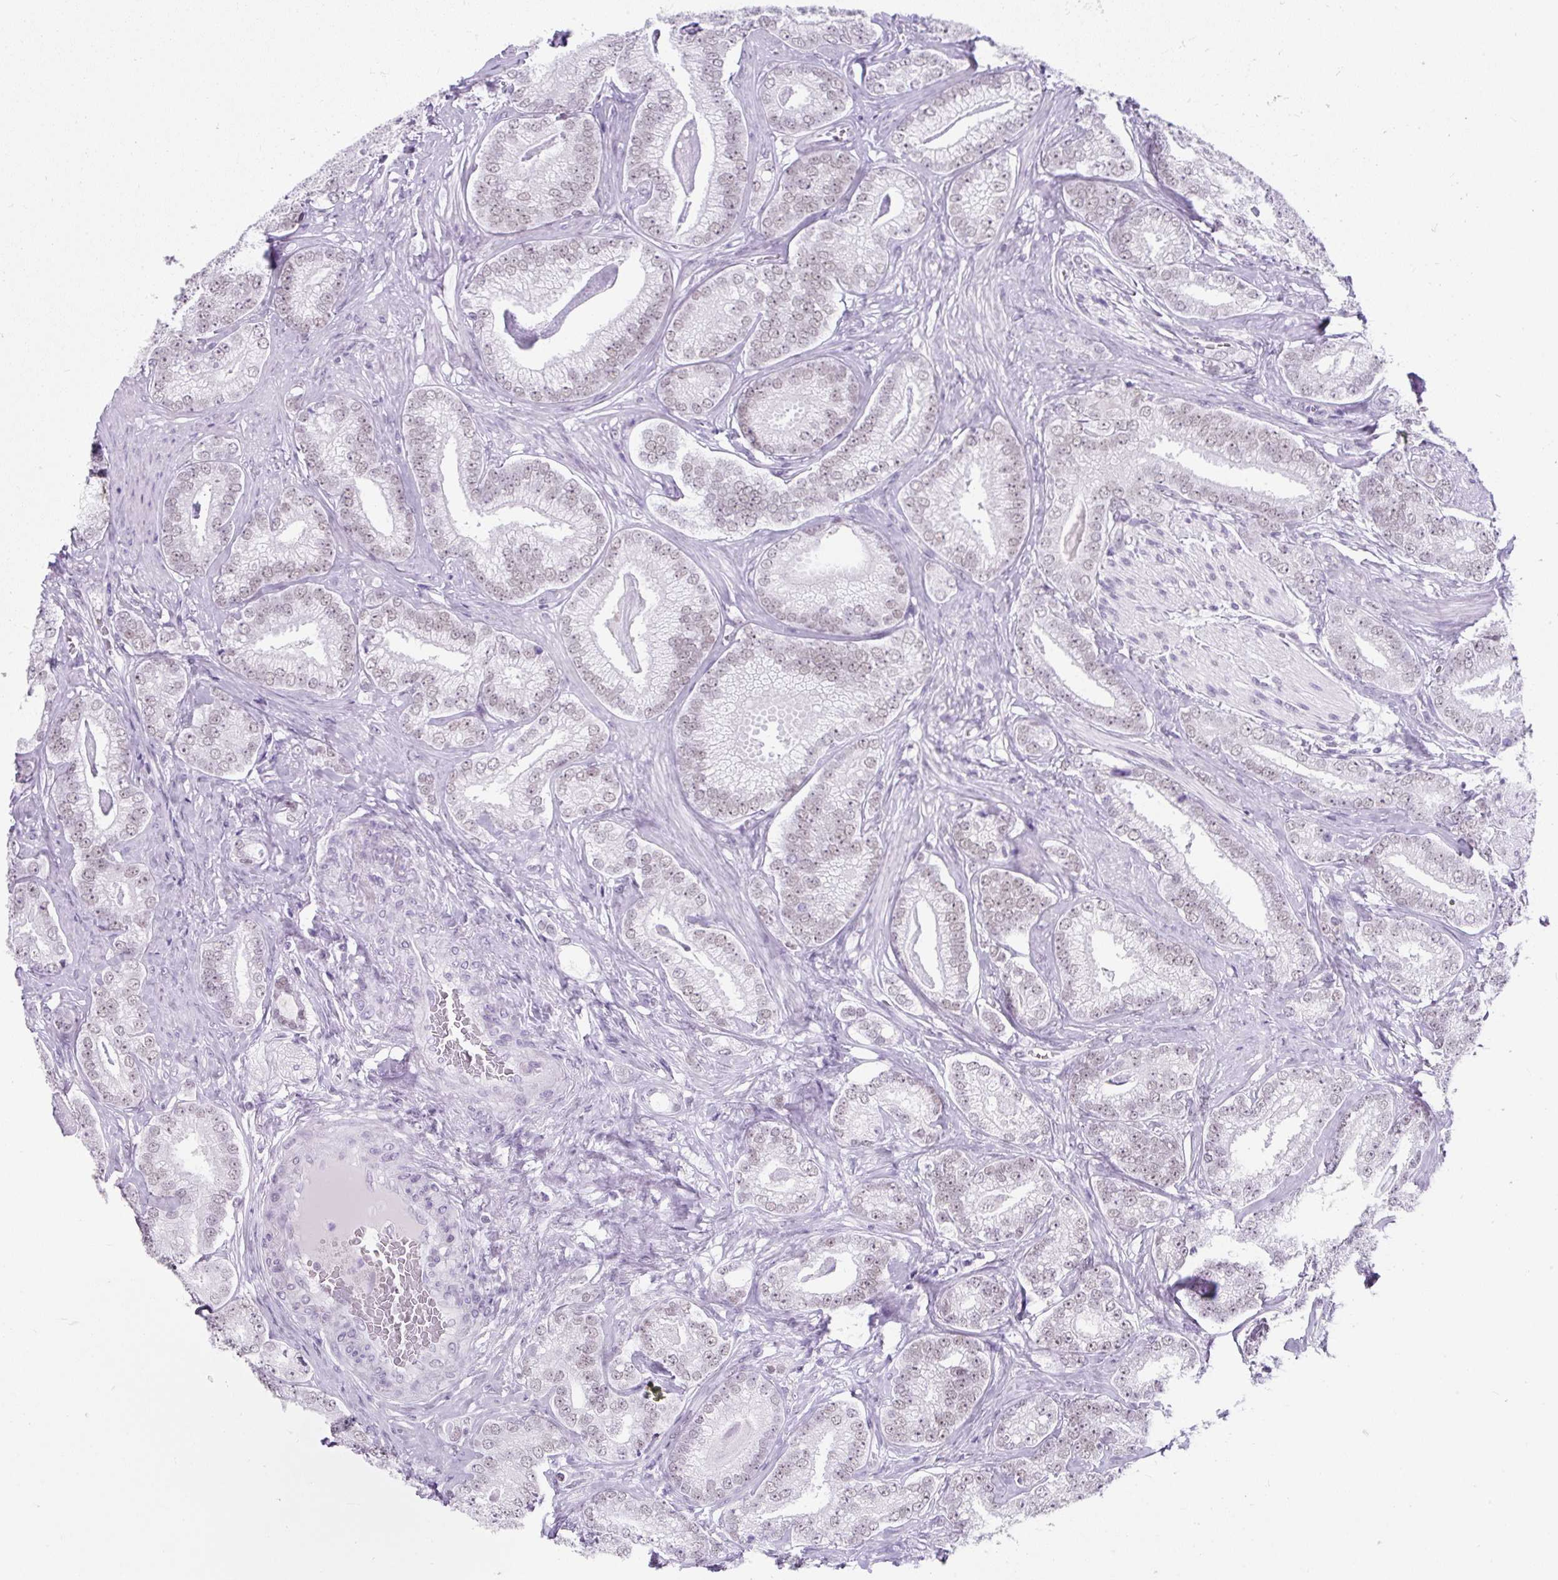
{"staining": {"intensity": "weak", "quantity": "25%-75%", "location": "nuclear"}, "tissue": "prostate cancer", "cell_type": "Tumor cells", "image_type": "cancer", "snomed": [{"axis": "morphology", "description": "Adenocarcinoma, Low grade"}, {"axis": "topography", "description": "Prostate"}], "caption": "An IHC photomicrograph of neoplastic tissue is shown. Protein staining in brown shows weak nuclear positivity in prostate low-grade adenocarcinoma within tumor cells.", "gene": "PLCXD2", "patient": {"sex": "male", "age": 63}}